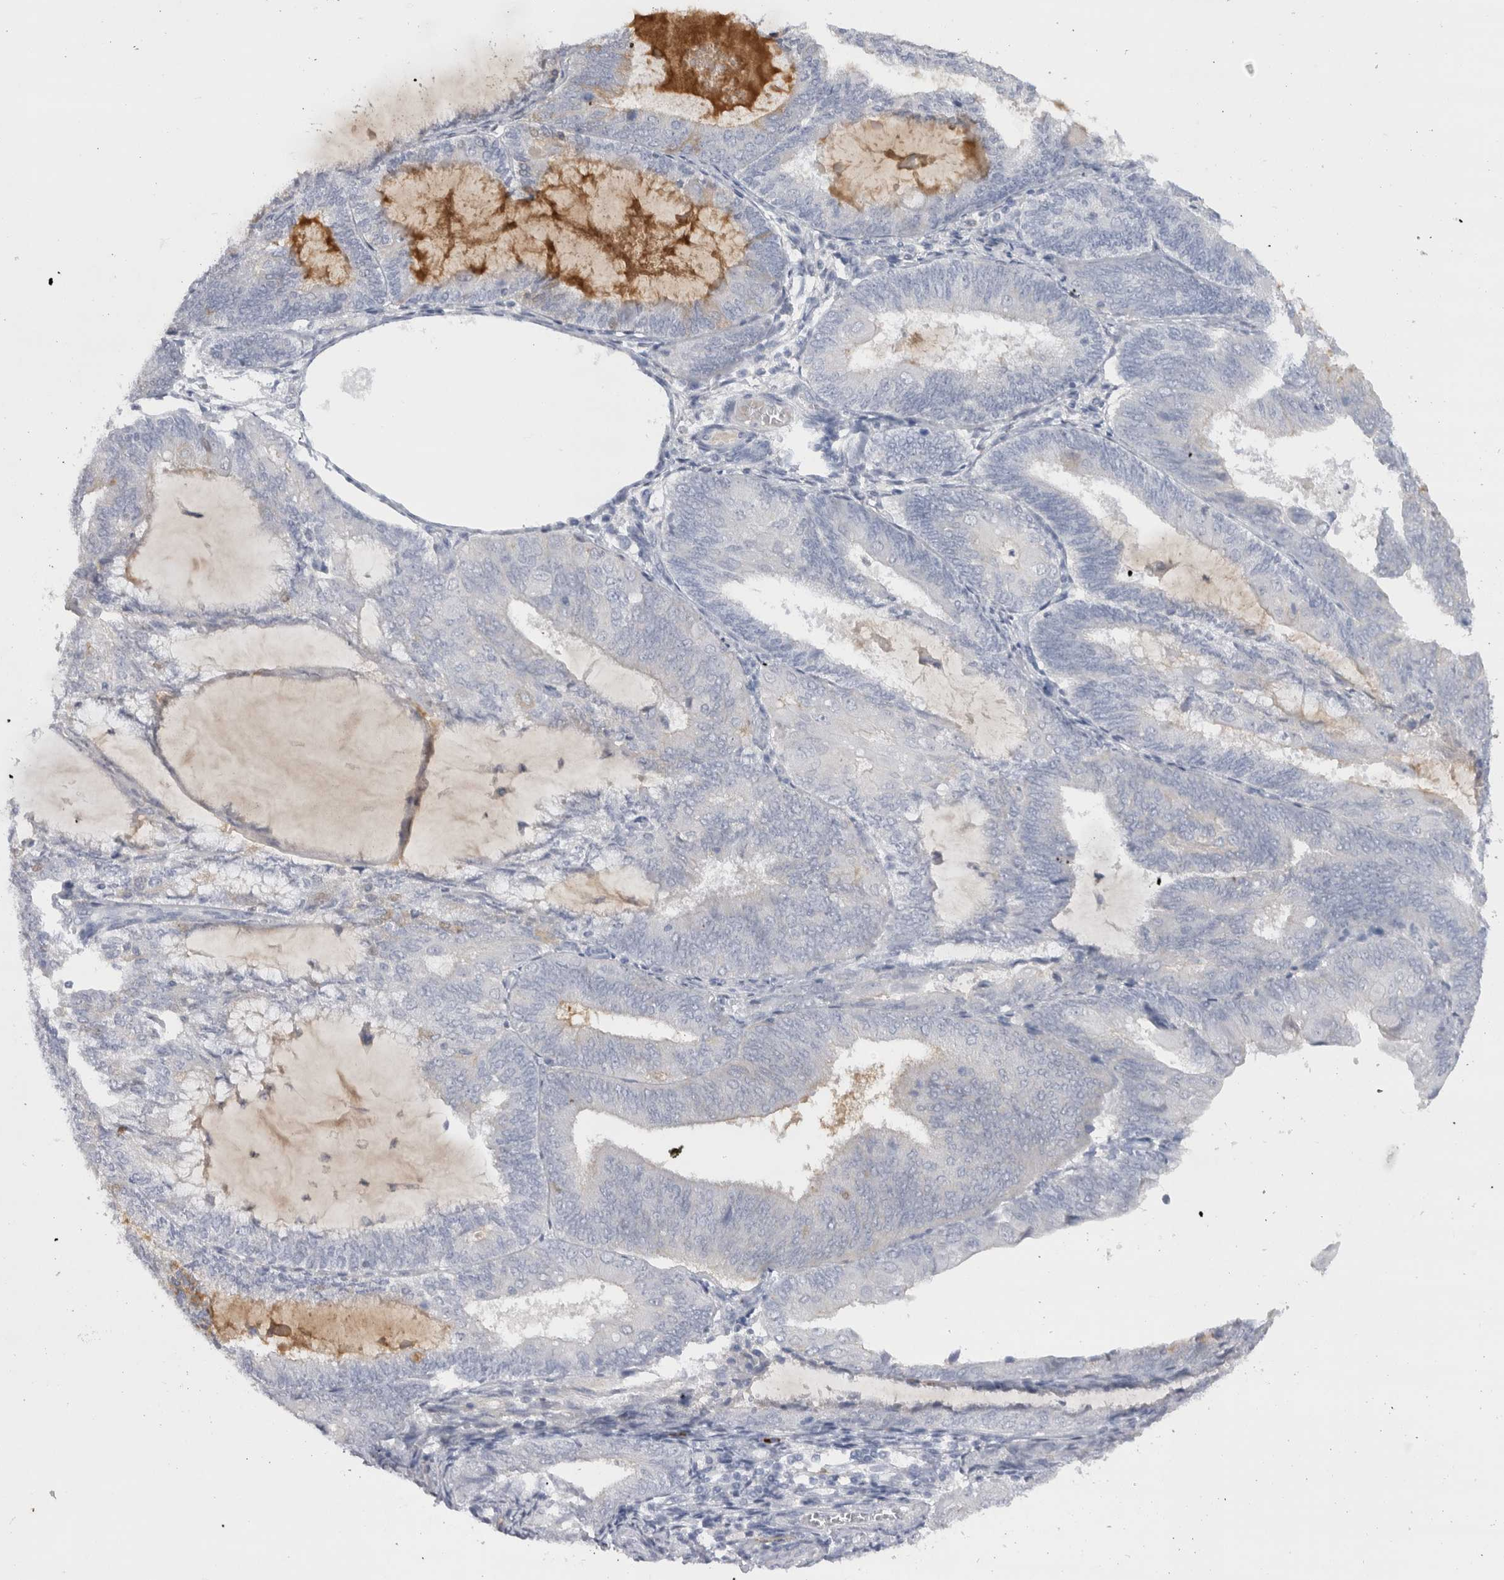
{"staining": {"intensity": "negative", "quantity": "none", "location": "none"}, "tissue": "endometrial cancer", "cell_type": "Tumor cells", "image_type": "cancer", "snomed": [{"axis": "morphology", "description": "Adenocarcinoma, NOS"}, {"axis": "topography", "description": "Endometrium"}], "caption": "Endometrial cancer was stained to show a protein in brown. There is no significant positivity in tumor cells. The staining is performed using DAB brown chromogen with nuclei counter-stained in using hematoxylin.", "gene": "CDH17", "patient": {"sex": "female", "age": 81}}